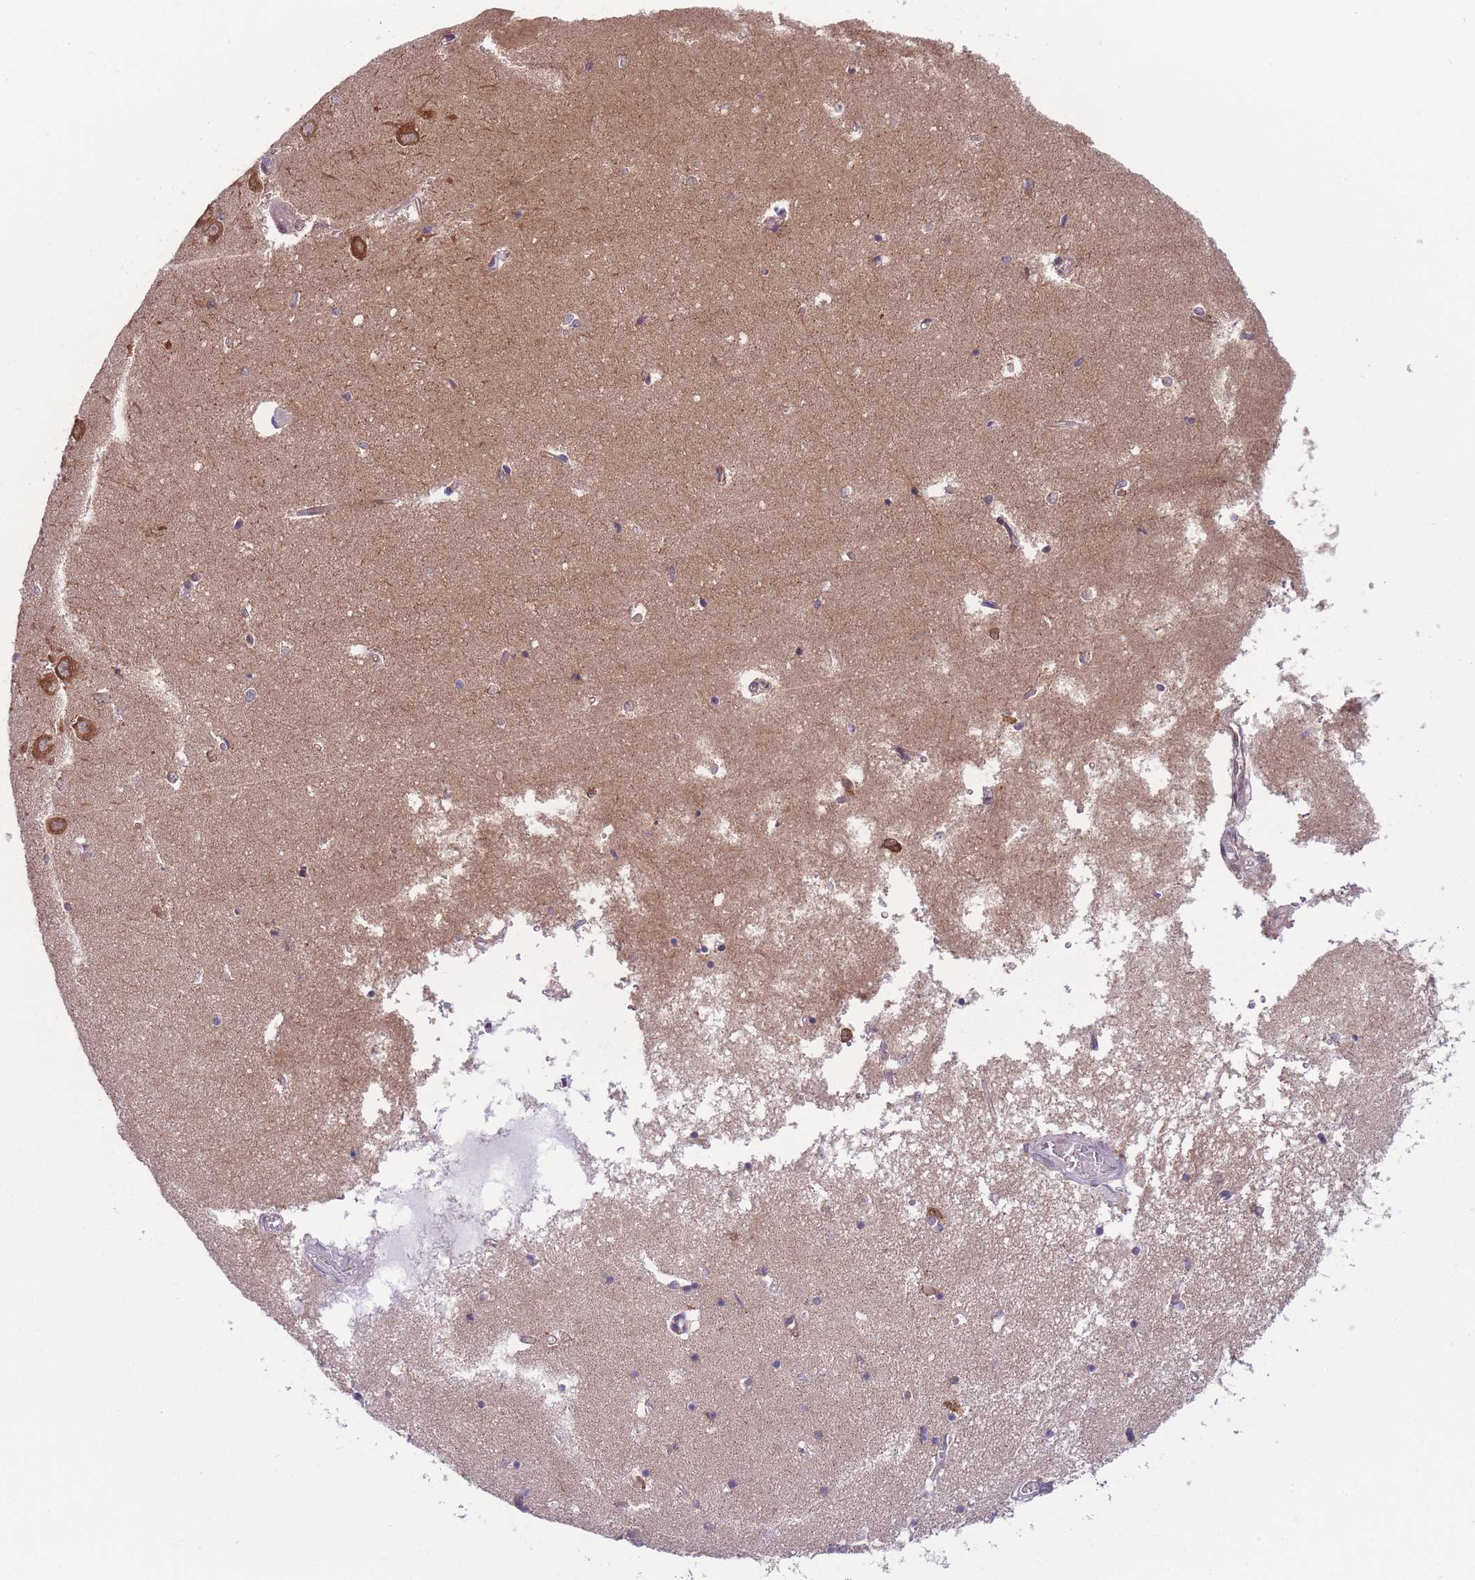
{"staining": {"intensity": "negative", "quantity": "none", "location": "none"}, "tissue": "hippocampus", "cell_type": "Glial cells", "image_type": "normal", "snomed": [{"axis": "morphology", "description": "Normal tissue, NOS"}, {"axis": "topography", "description": "Hippocampus"}], "caption": "IHC photomicrograph of benign hippocampus: human hippocampus stained with DAB (3,3'-diaminobenzidine) exhibits no significant protein staining in glial cells.", "gene": "CCT6A", "patient": {"sex": "male", "age": 70}}